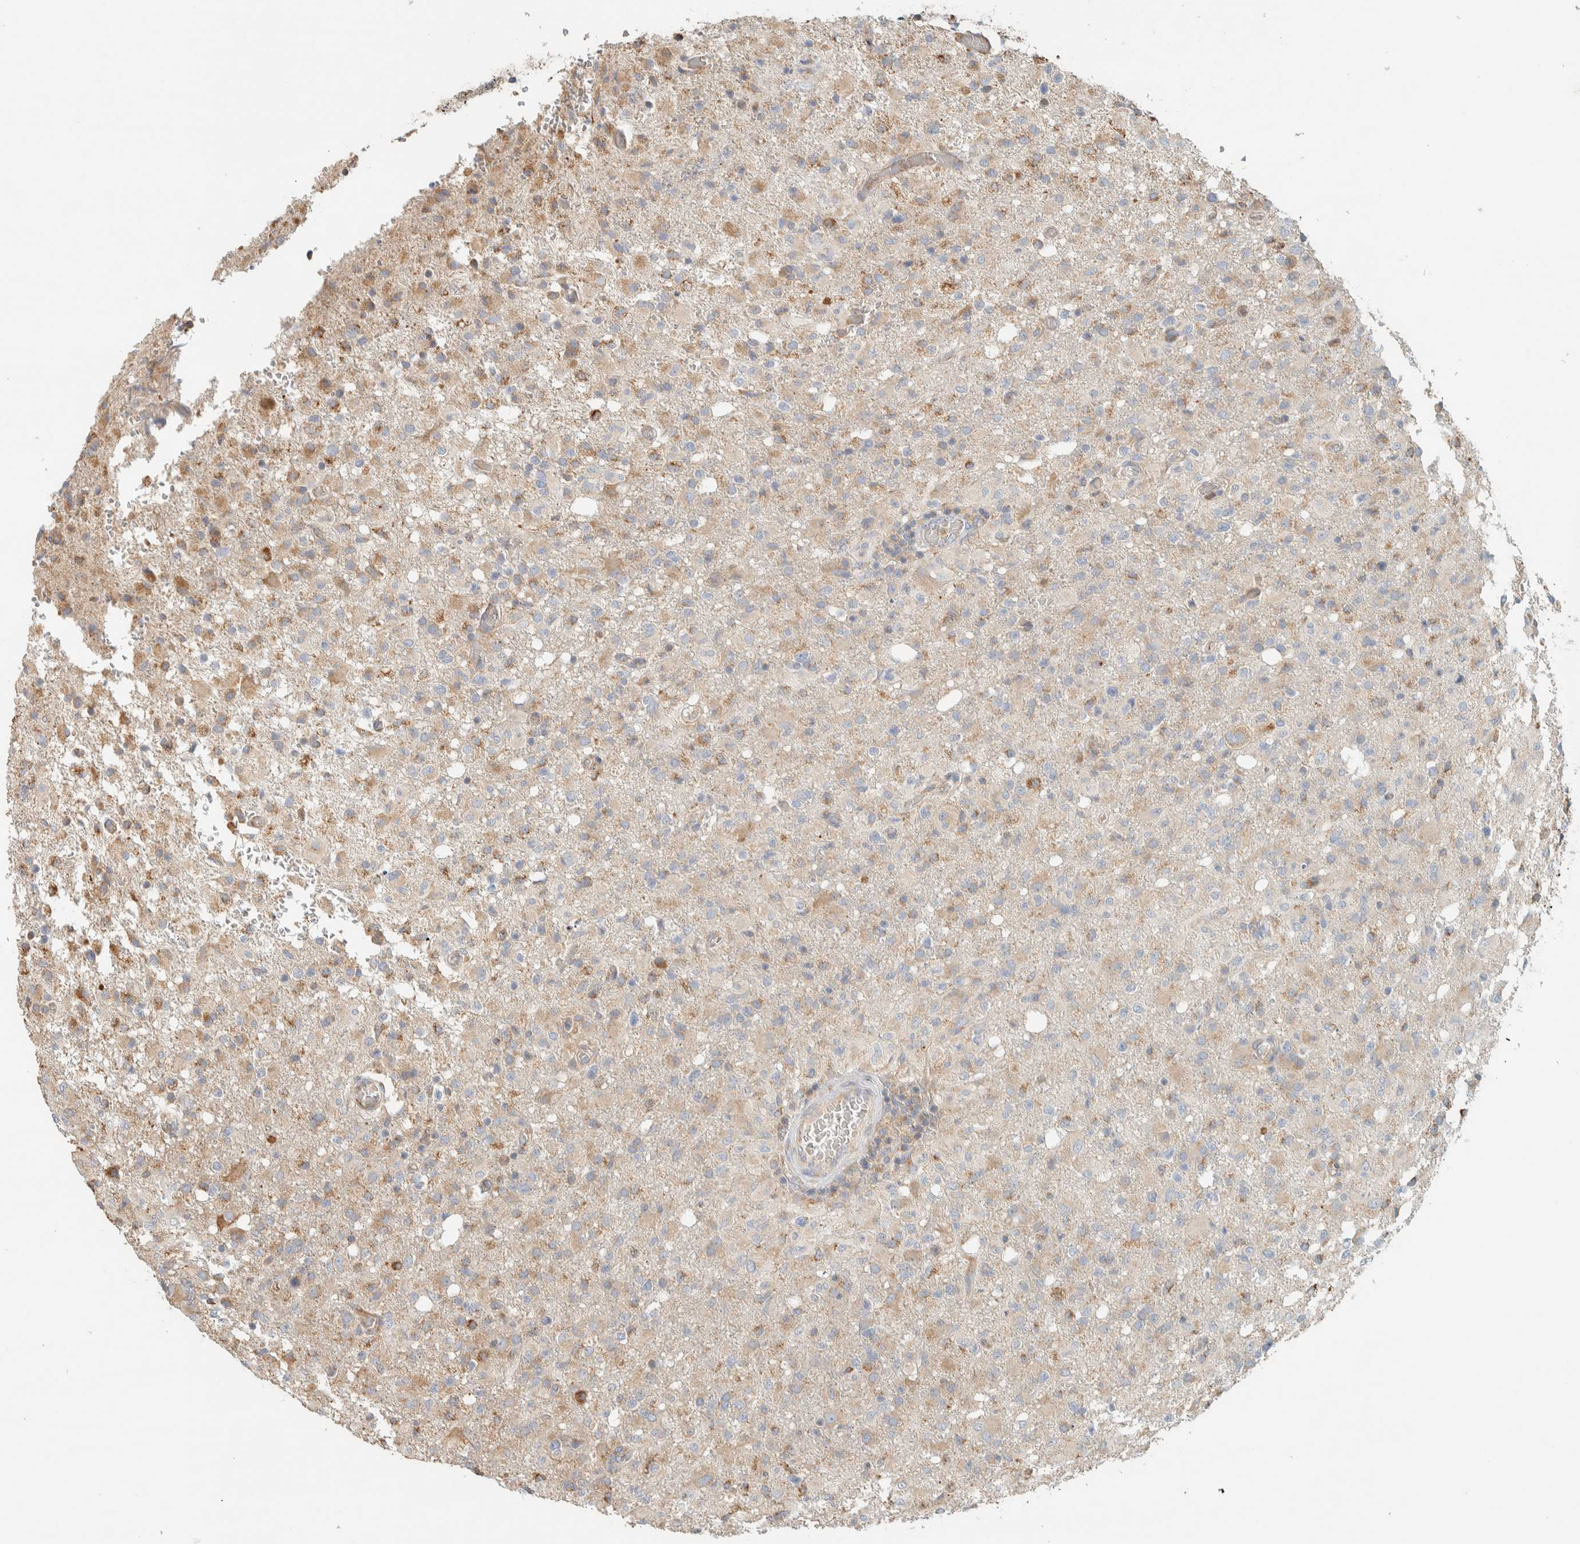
{"staining": {"intensity": "moderate", "quantity": "<25%", "location": "cytoplasmic/membranous"}, "tissue": "glioma", "cell_type": "Tumor cells", "image_type": "cancer", "snomed": [{"axis": "morphology", "description": "Glioma, malignant, High grade"}, {"axis": "topography", "description": "Brain"}], "caption": "Human malignant glioma (high-grade) stained for a protein (brown) shows moderate cytoplasmic/membranous positive staining in approximately <25% of tumor cells.", "gene": "RAB11FIP1", "patient": {"sex": "female", "age": 57}}